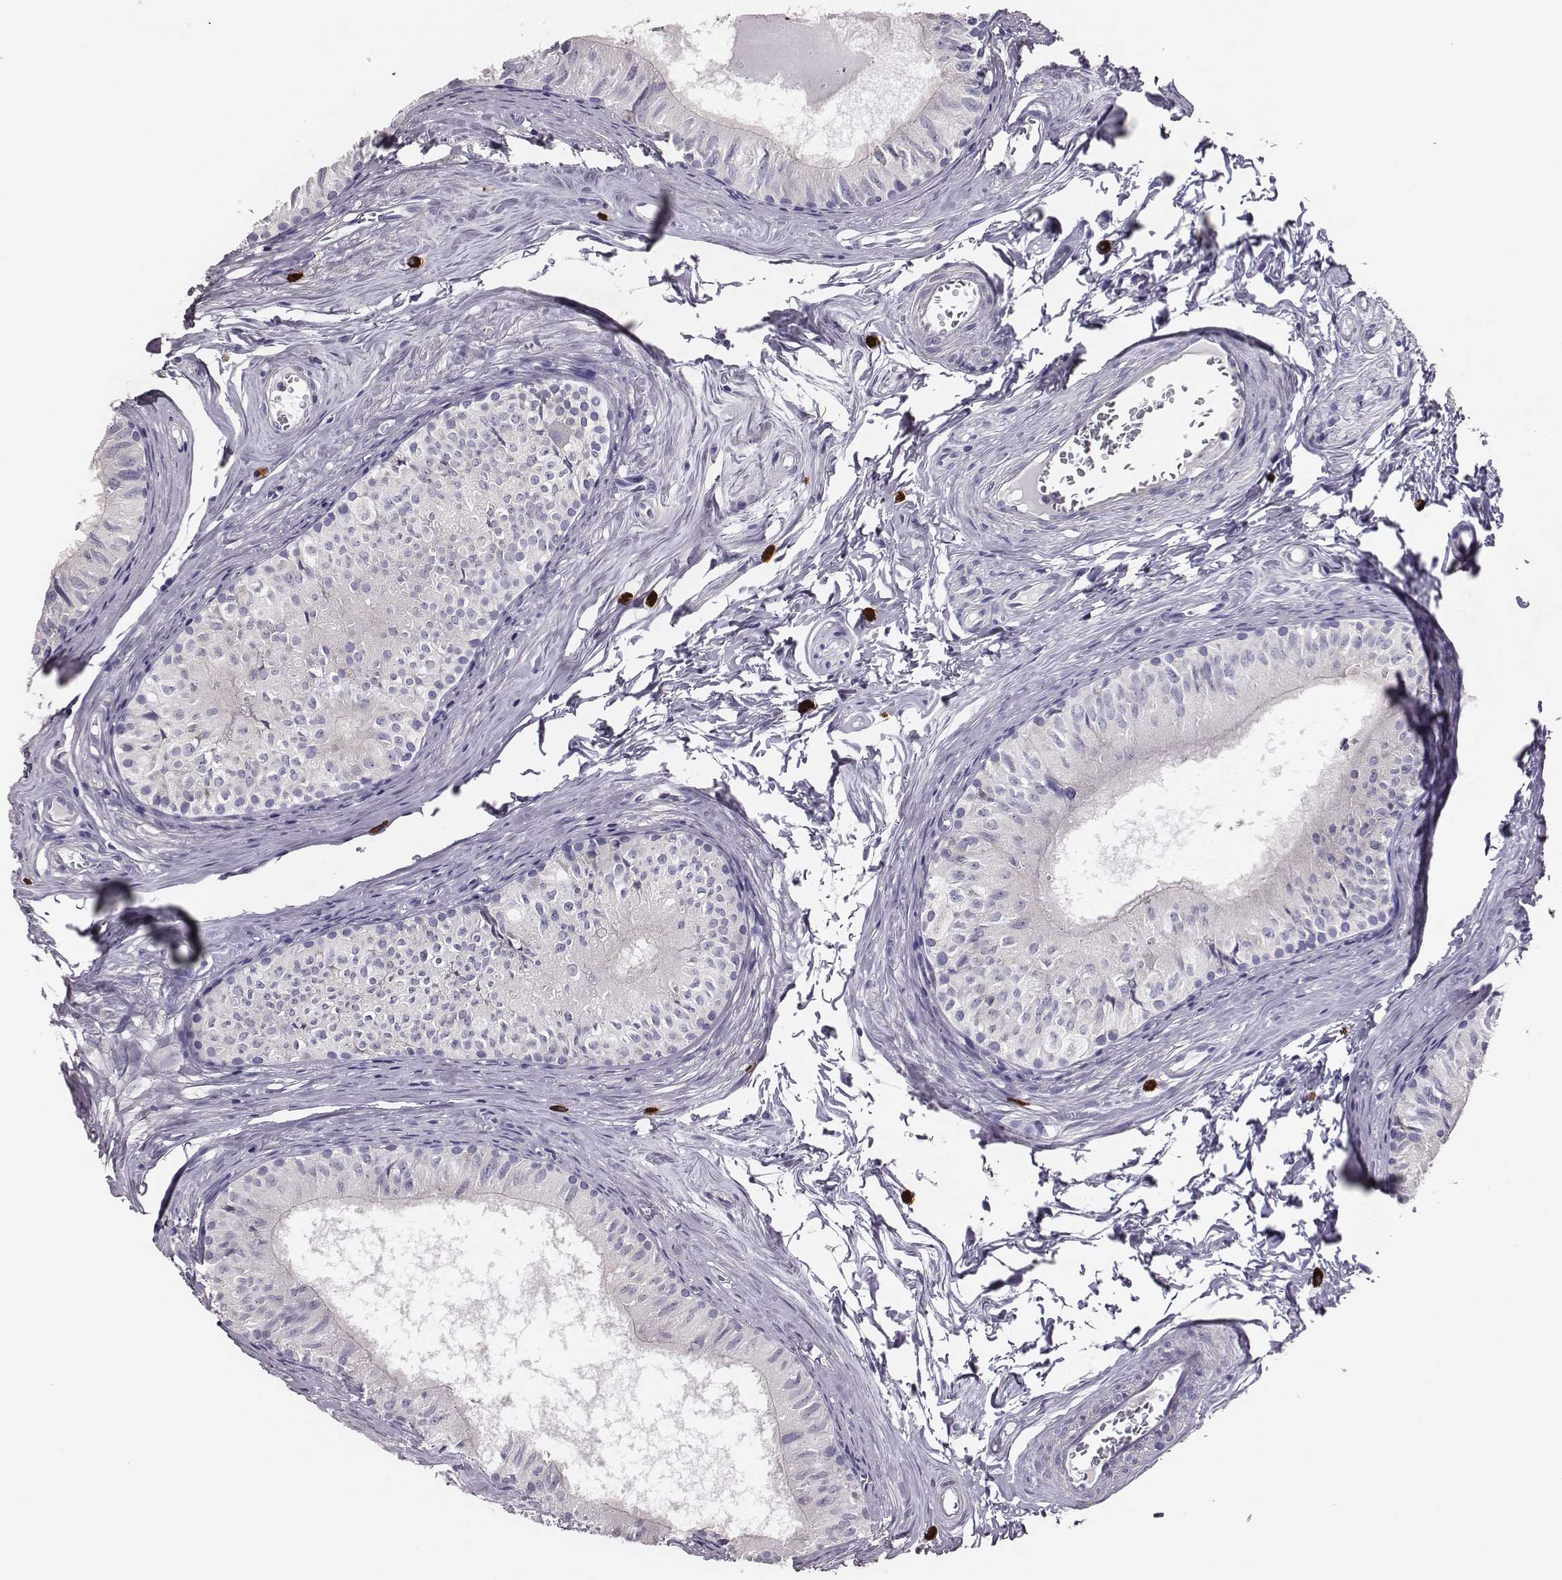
{"staining": {"intensity": "negative", "quantity": "none", "location": "none"}, "tissue": "epididymis", "cell_type": "Glandular cells", "image_type": "normal", "snomed": [{"axis": "morphology", "description": "Normal tissue, NOS"}, {"axis": "topography", "description": "Epididymis"}], "caption": "Image shows no protein positivity in glandular cells of unremarkable epididymis. (Immunohistochemistry (ihc), brightfield microscopy, high magnification).", "gene": "P2RY10", "patient": {"sex": "male", "age": 52}}